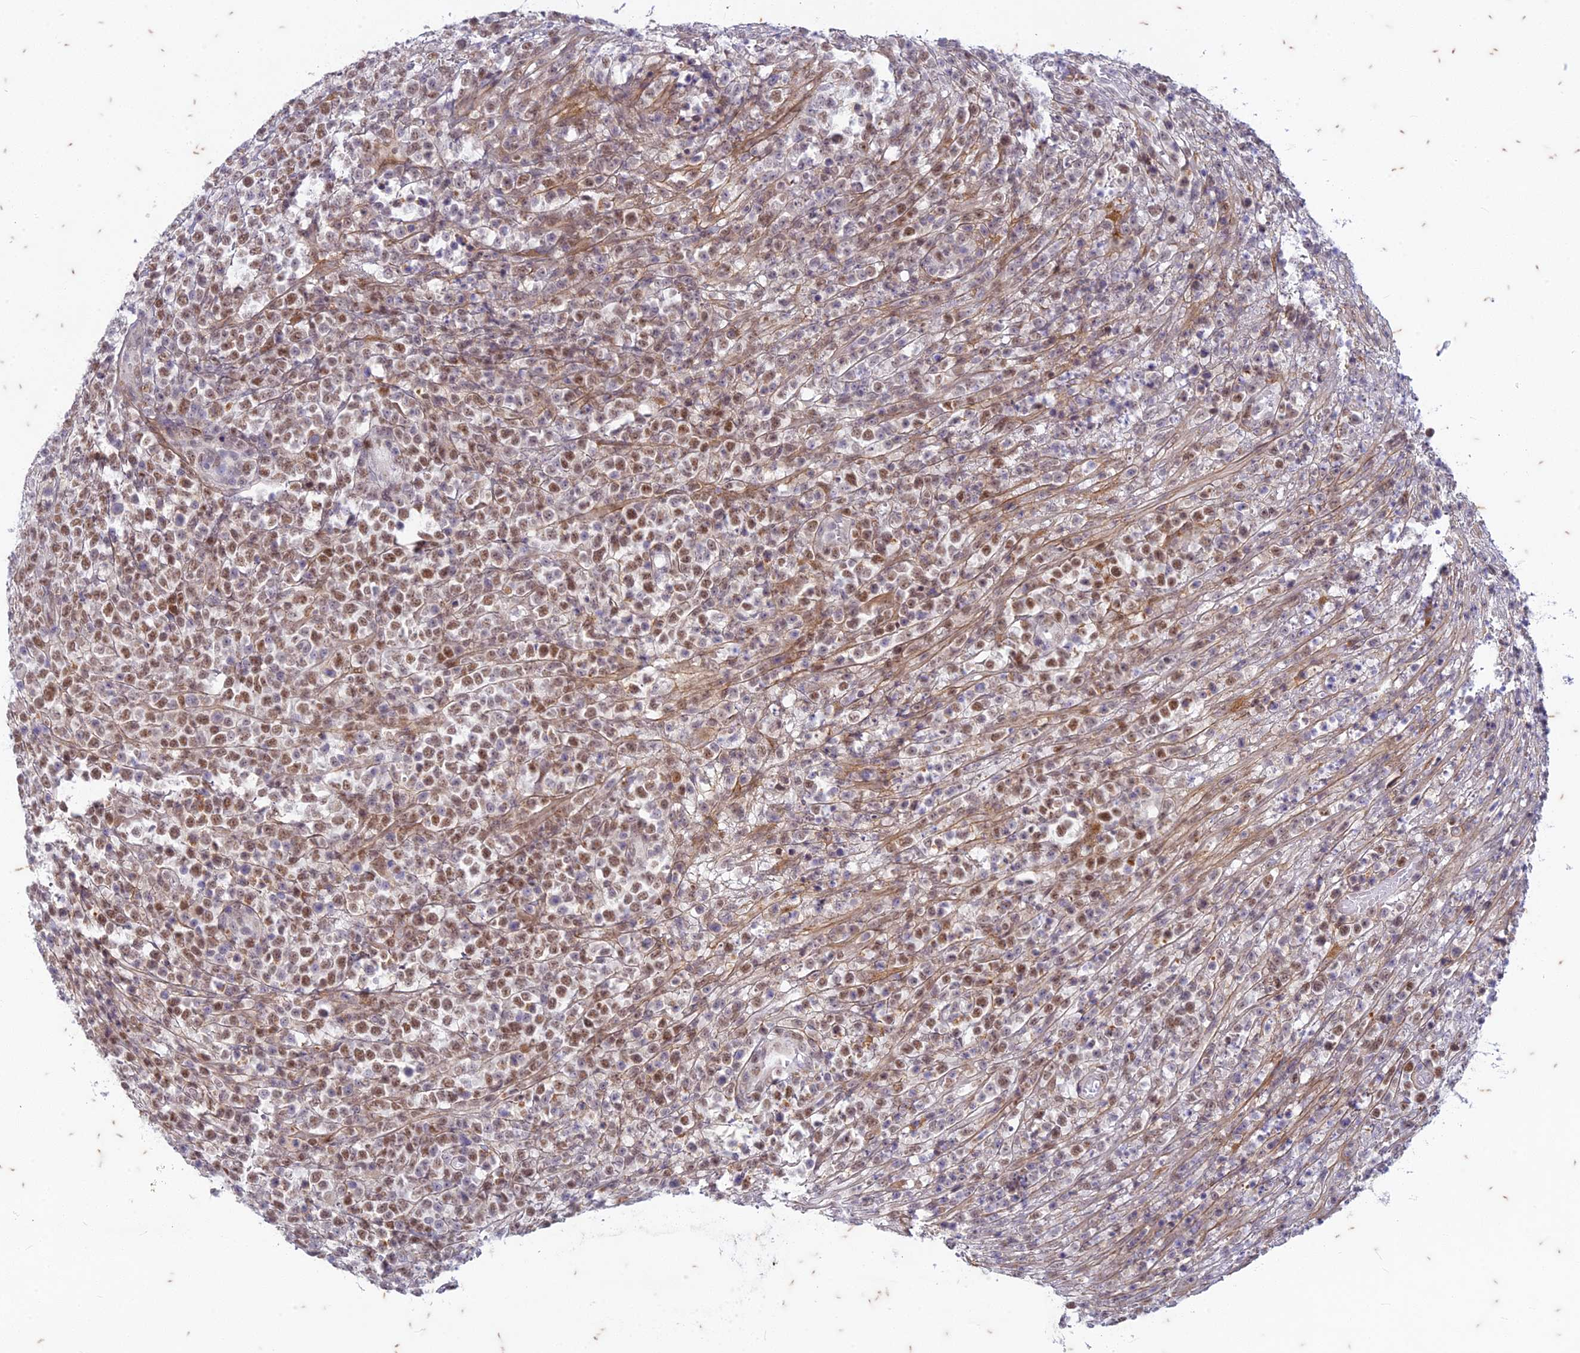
{"staining": {"intensity": "moderate", "quantity": ">75%", "location": "nuclear"}, "tissue": "lymphoma", "cell_type": "Tumor cells", "image_type": "cancer", "snomed": [{"axis": "morphology", "description": "Malignant lymphoma, non-Hodgkin's type, High grade"}, {"axis": "topography", "description": "Colon"}], "caption": "High-grade malignant lymphoma, non-Hodgkin's type tissue displays moderate nuclear positivity in about >75% of tumor cells, visualized by immunohistochemistry.", "gene": "PABPN1L", "patient": {"sex": "female", "age": 53}}